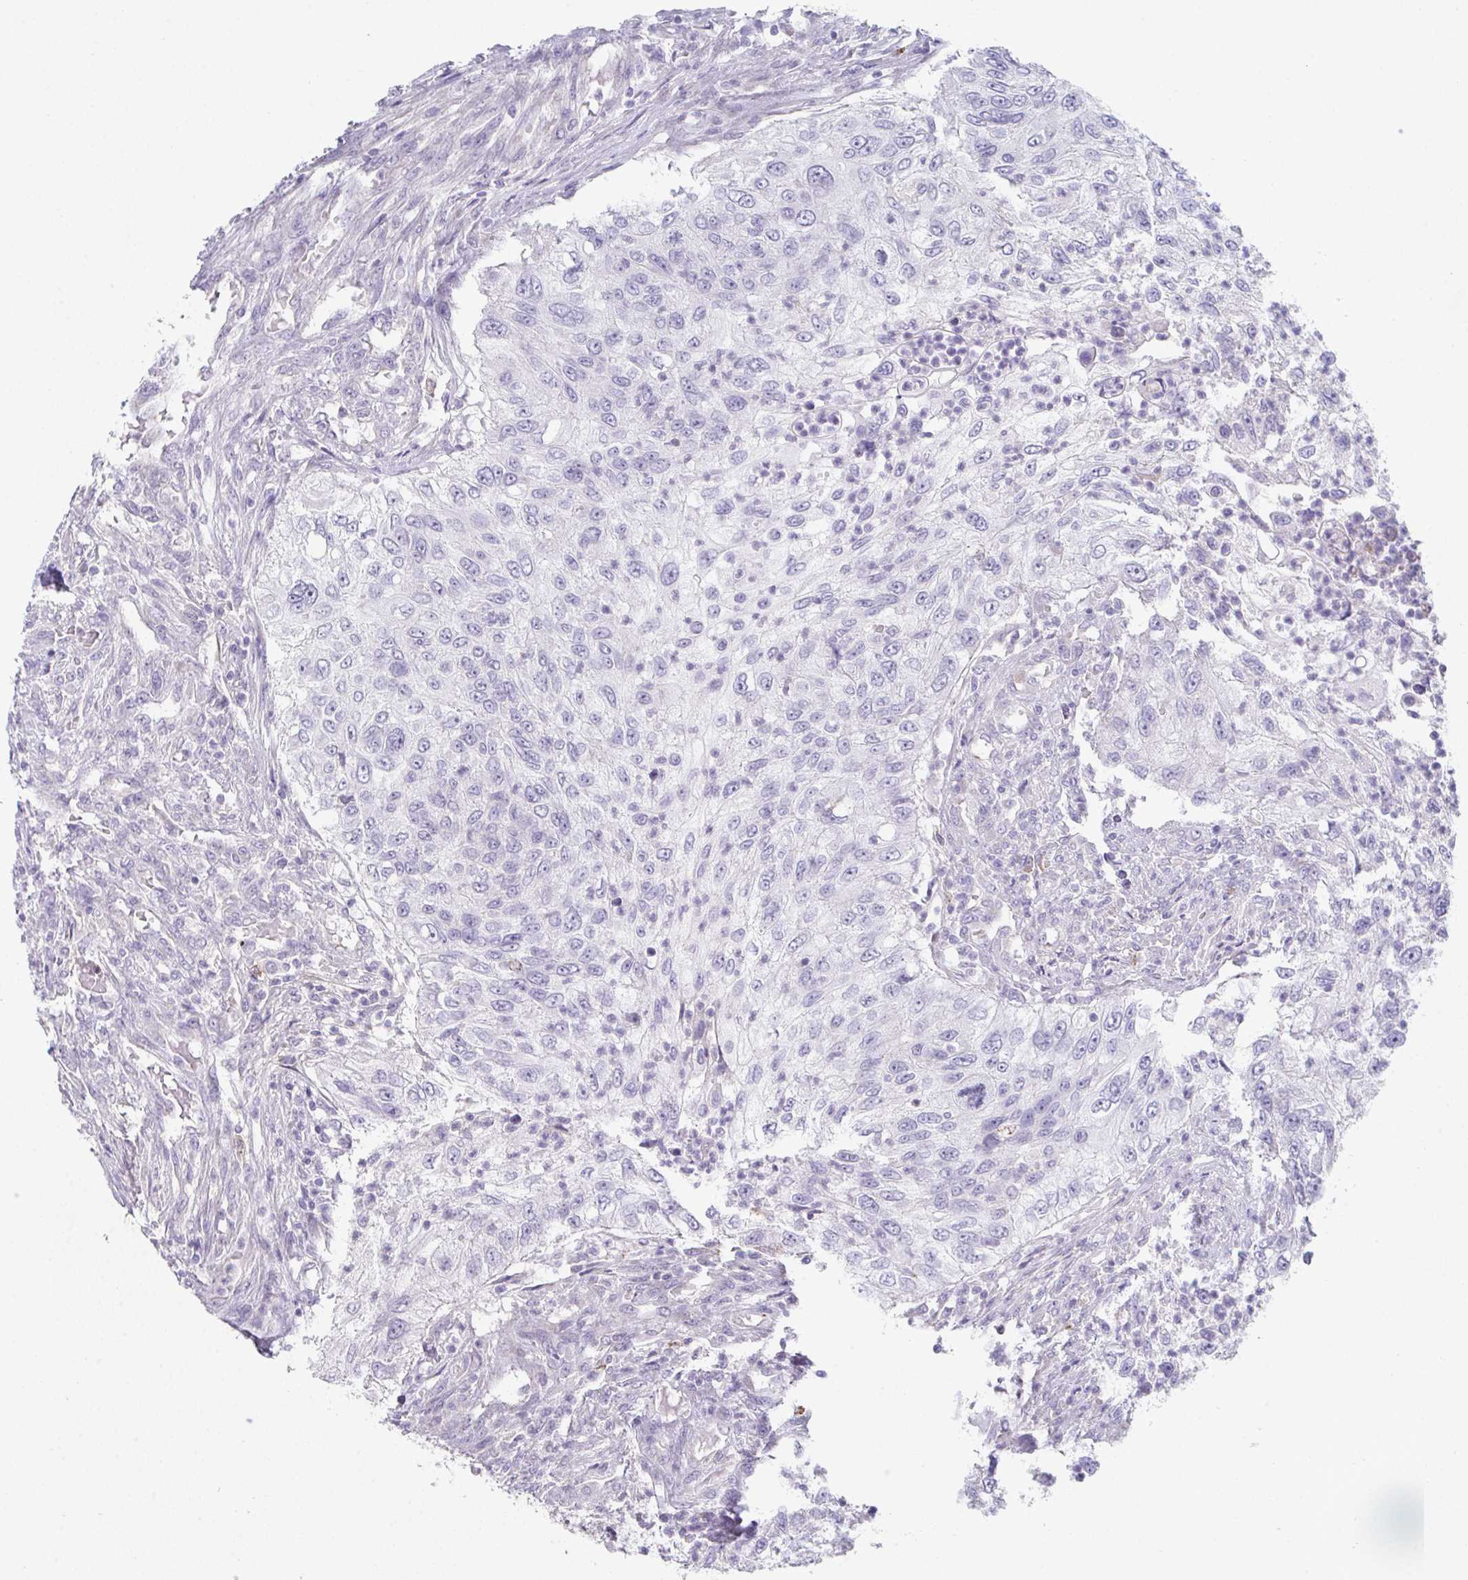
{"staining": {"intensity": "negative", "quantity": "none", "location": "none"}, "tissue": "urothelial cancer", "cell_type": "Tumor cells", "image_type": "cancer", "snomed": [{"axis": "morphology", "description": "Urothelial carcinoma, High grade"}, {"axis": "topography", "description": "Urinary bladder"}], "caption": "Urothelial carcinoma (high-grade) stained for a protein using IHC displays no positivity tumor cells.", "gene": "ADAM21", "patient": {"sex": "female", "age": 60}}